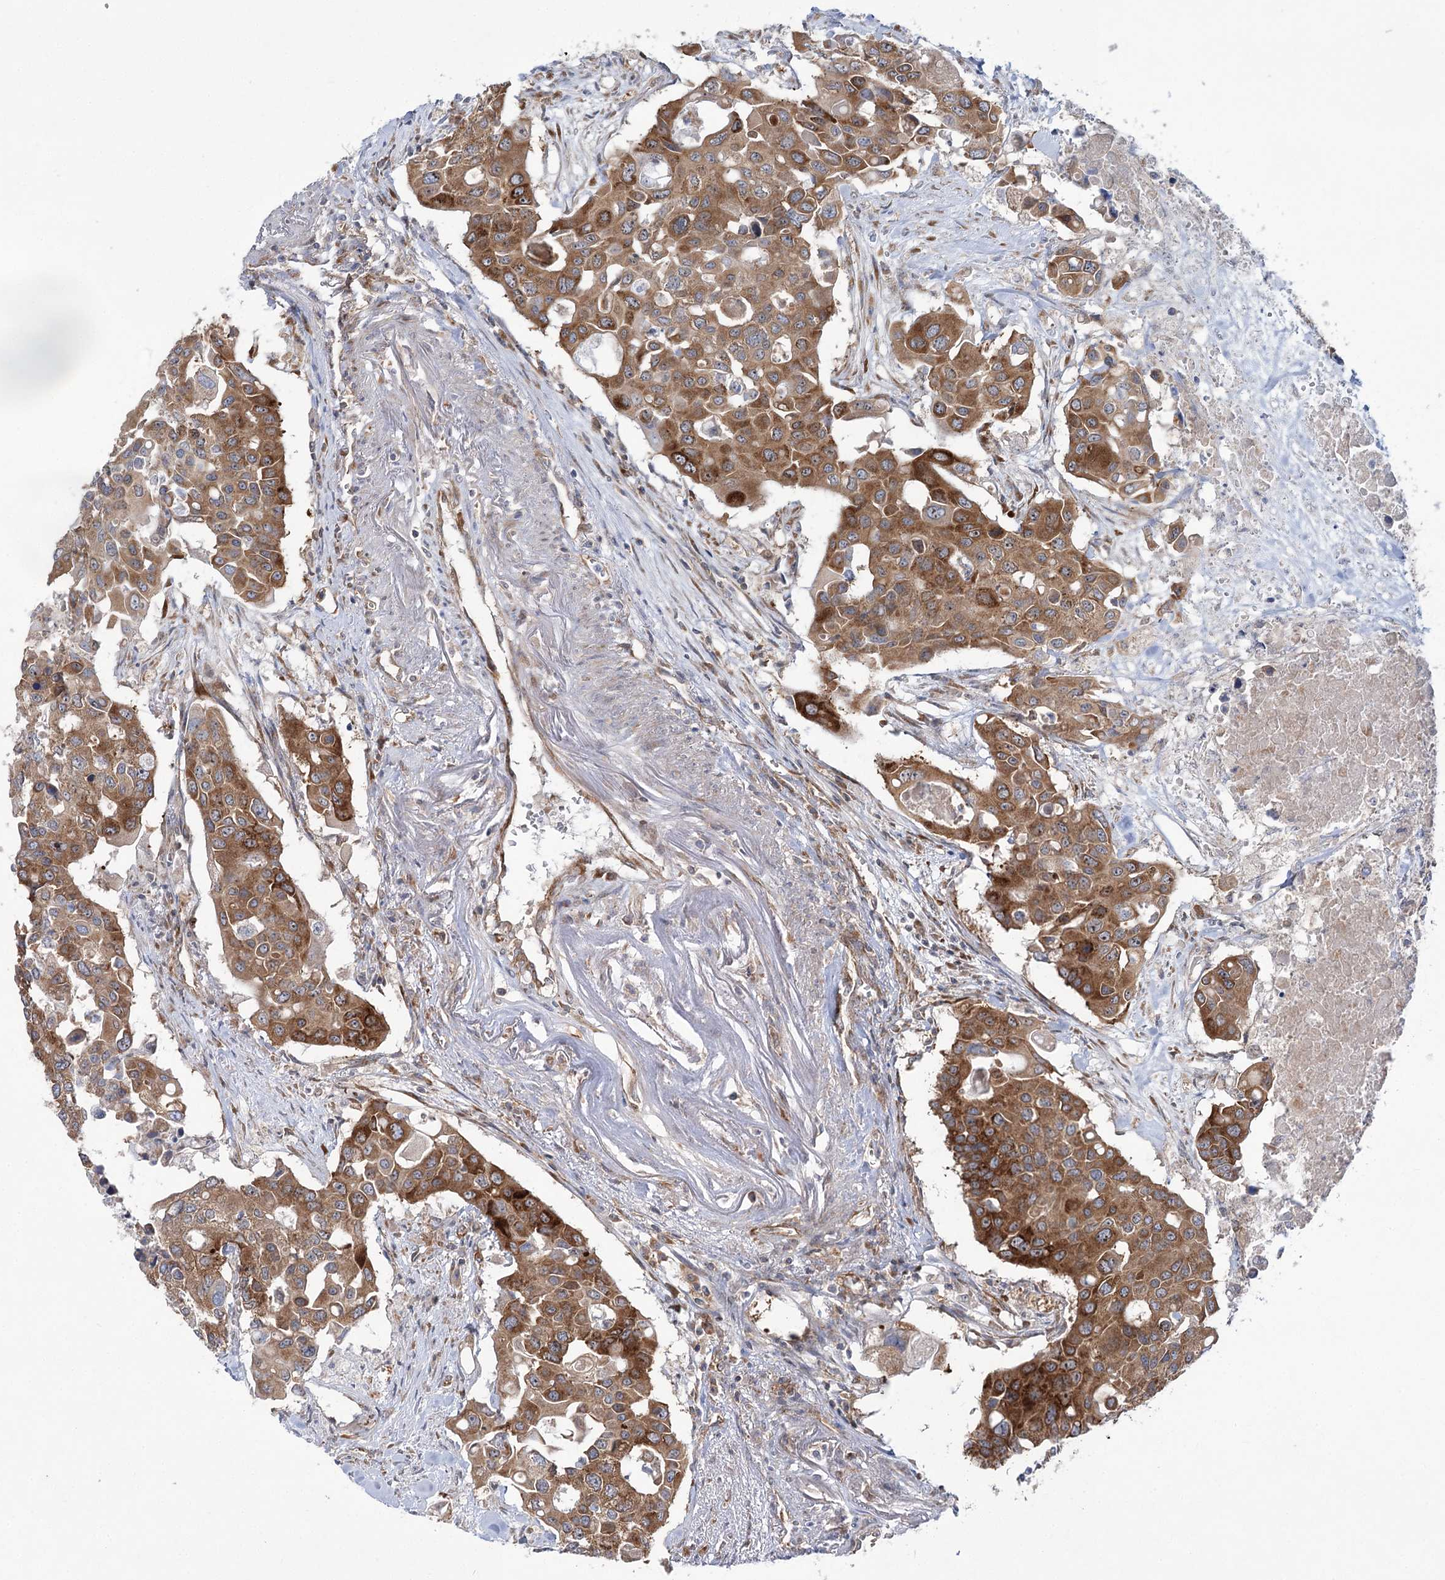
{"staining": {"intensity": "moderate", "quantity": ">75%", "location": "cytoplasmic/membranous"}, "tissue": "colorectal cancer", "cell_type": "Tumor cells", "image_type": "cancer", "snomed": [{"axis": "morphology", "description": "Adenocarcinoma, NOS"}, {"axis": "topography", "description": "Colon"}], "caption": "Protein expression analysis of adenocarcinoma (colorectal) exhibits moderate cytoplasmic/membranous positivity in approximately >75% of tumor cells.", "gene": "VWA2", "patient": {"sex": "male", "age": 77}}